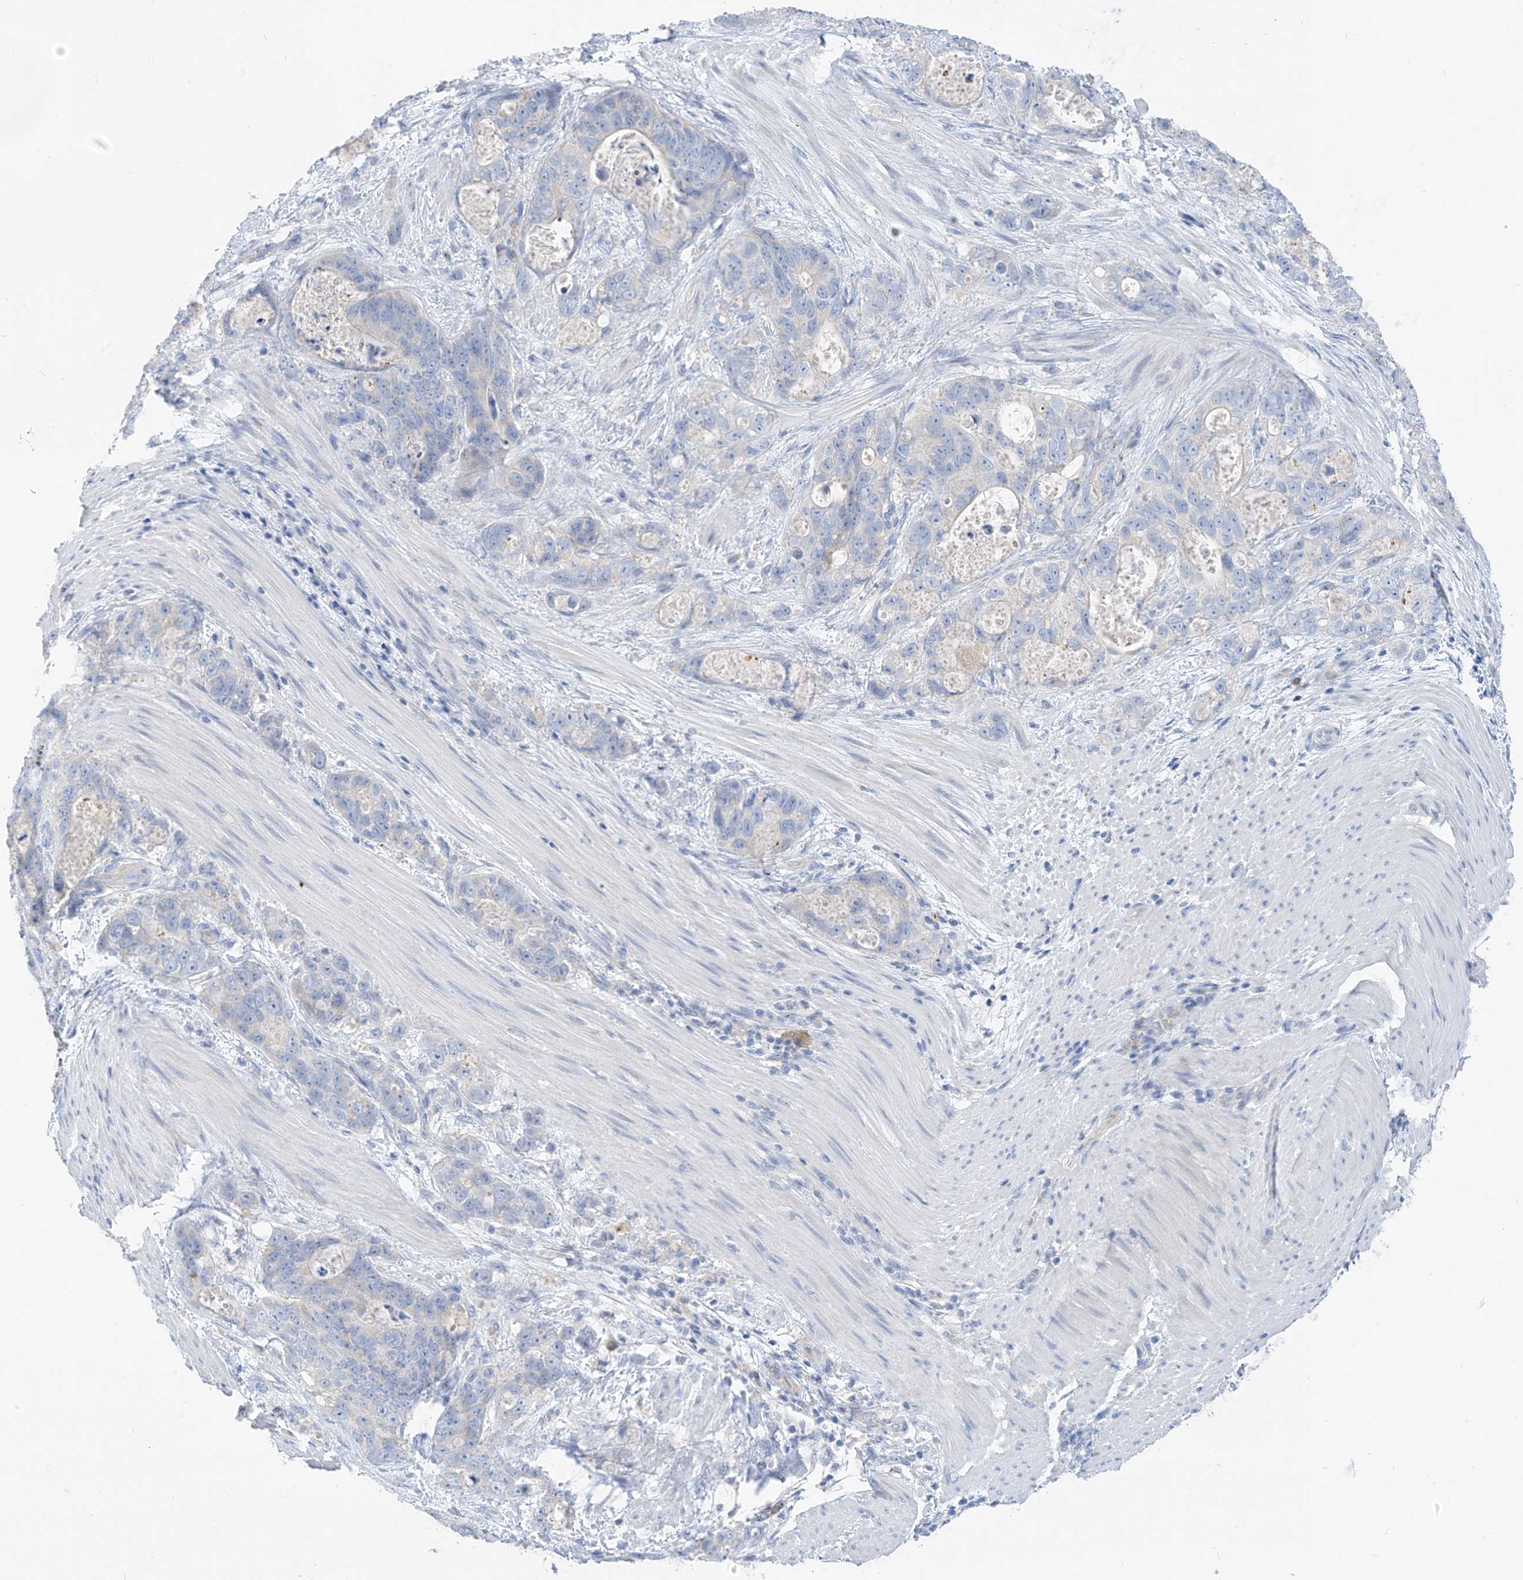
{"staining": {"intensity": "negative", "quantity": "none", "location": "none"}, "tissue": "stomach cancer", "cell_type": "Tumor cells", "image_type": "cancer", "snomed": [{"axis": "morphology", "description": "Normal tissue, NOS"}, {"axis": "morphology", "description": "Adenocarcinoma, NOS"}, {"axis": "topography", "description": "Stomach"}], "caption": "High magnification brightfield microscopy of adenocarcinoma (stomach) stained with DAB (brown) and counterstained with hematoxylin (blue): tumor cells show no significant staining.", "gene": "ZNF404", "patient": {"sex": "female", "age": 89}}